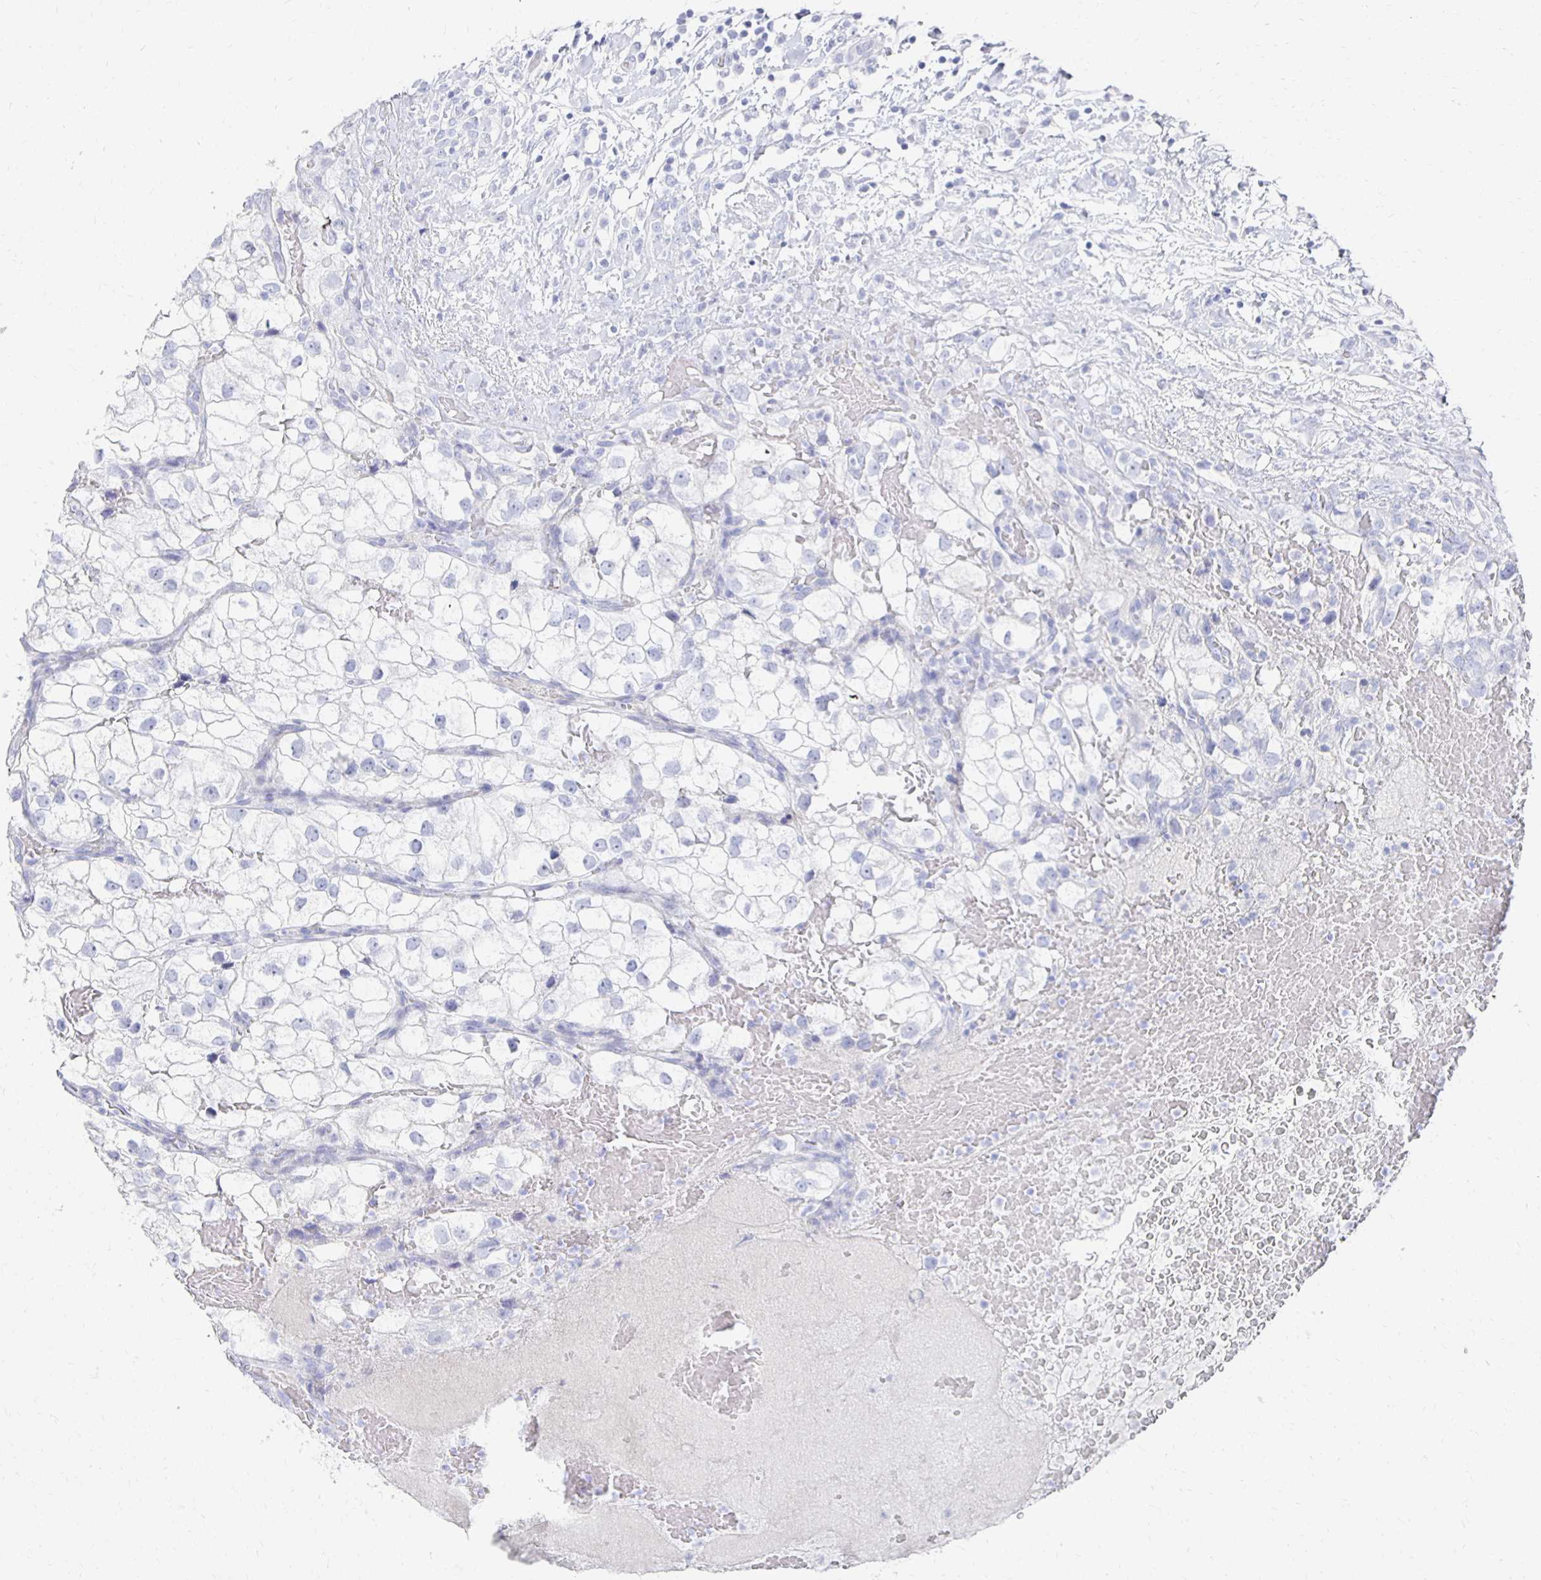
{"staining": {"intensity": "negative", "quantity": "none", "location": "none"}, "tissue": "renal cancer", "cell_type": "Tumor cells", "image_type": "cancer", "snomed": [{"axis": "morphology", "description": "Adenocarcinoma, NOS"}, {"axis": "topography", "description": "Kidney"}], "caption": "This is an IHC image of renal cancer. There is no staining in tumor cells.", "gene": "PRDM7", "patient": {"sex": "male", "age": 59}}